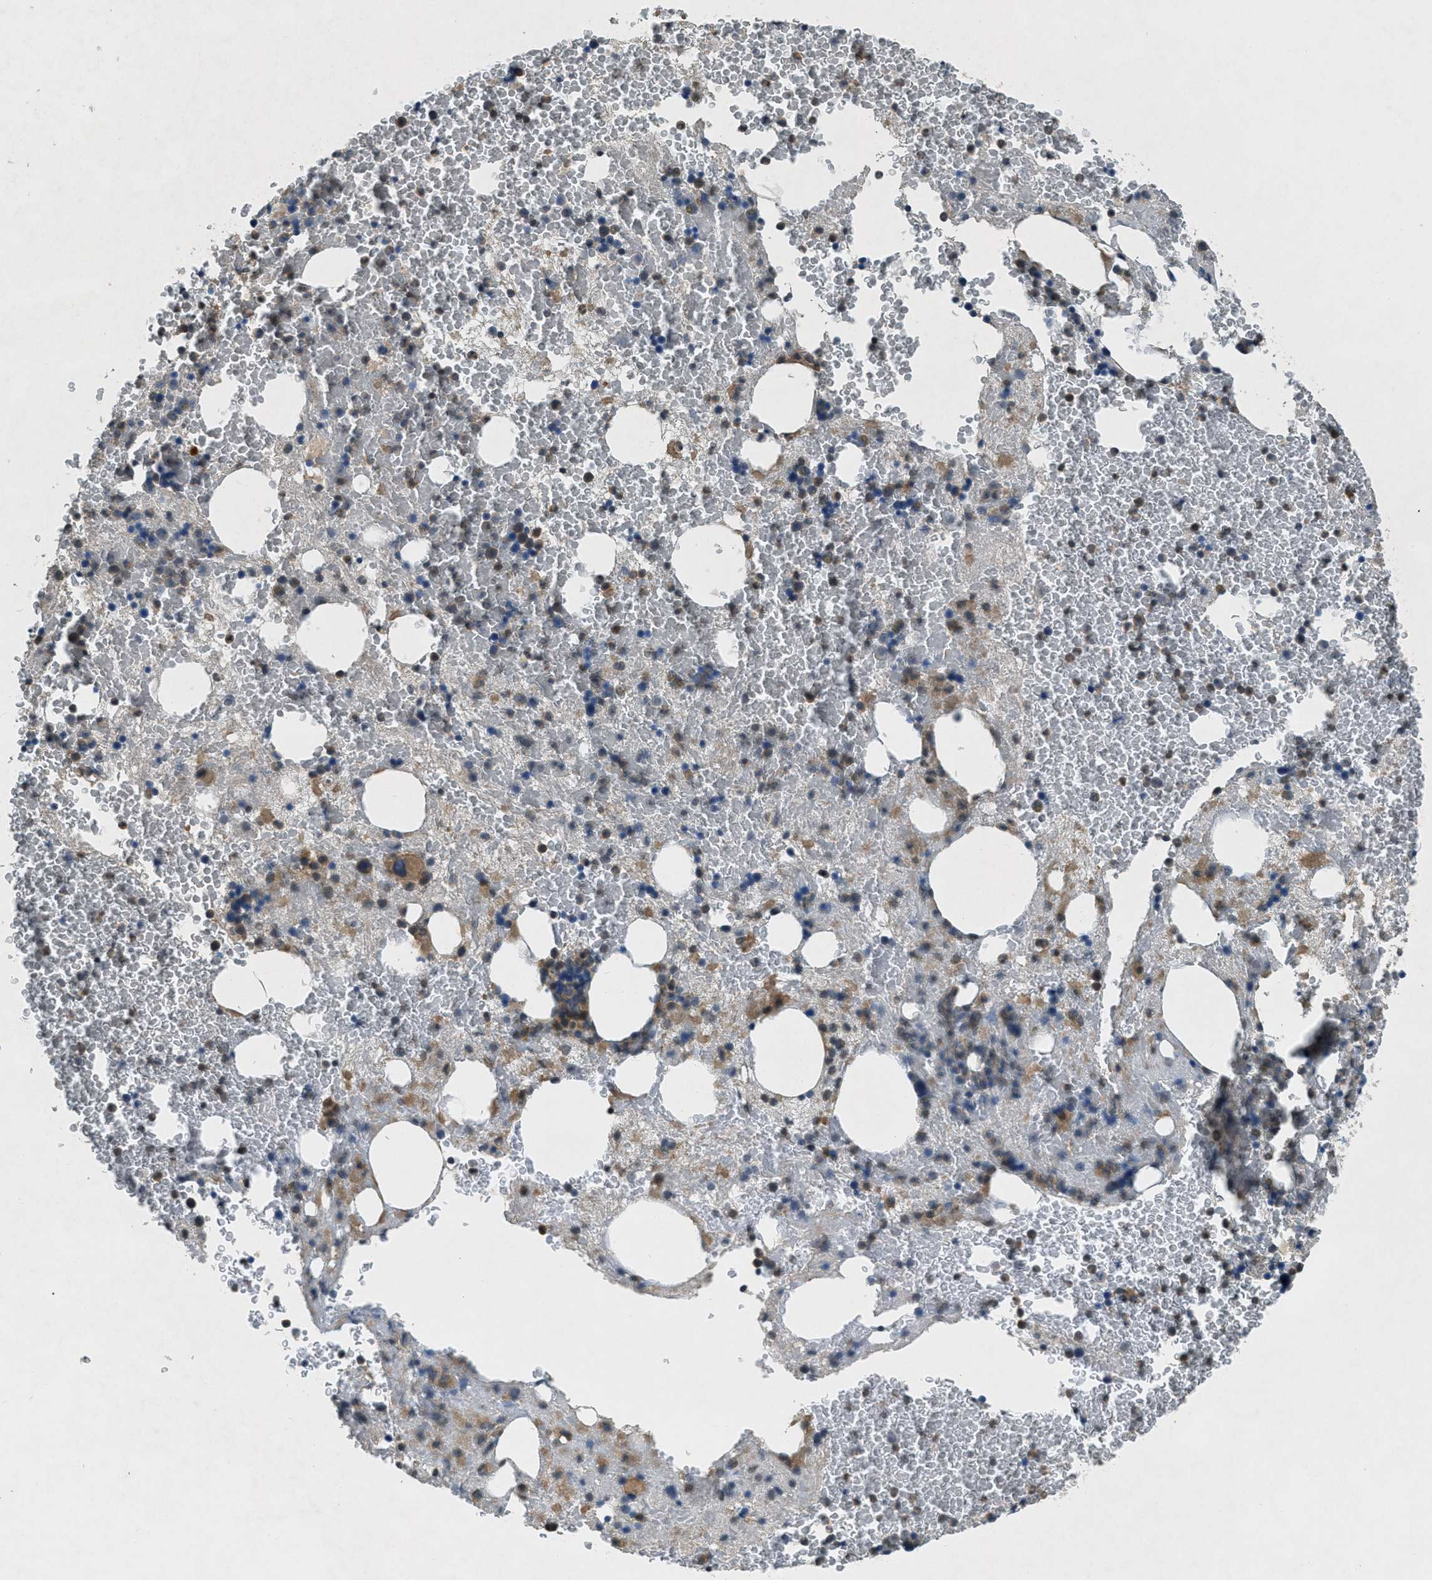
{"staining": {"intensity": "moderate", "quantity": "25%-75%", "location": "cytoplasmic/membranous"}, "tissue": "bone marrow", "cell_type": "Hematopoietic cells", "image_type": "normal", "snomed": [{"axis": "morphology", "description": "Normal tissue, NOS"}, {"axis": "morphology", "description": "Inflammation, NOS"}, {"axis": "topography", "description": "Bone marrow"}], "caption": "An immunohistochemistry (IHC) histopathology image of unremarkable tissue is shown. Protein staining in brown shows moderate cytoplasmic/membranous positivity in bone marrow within hematopoietic cells.", "gene": "VEZT", "patient": {"sex": "male", "age": 63}}